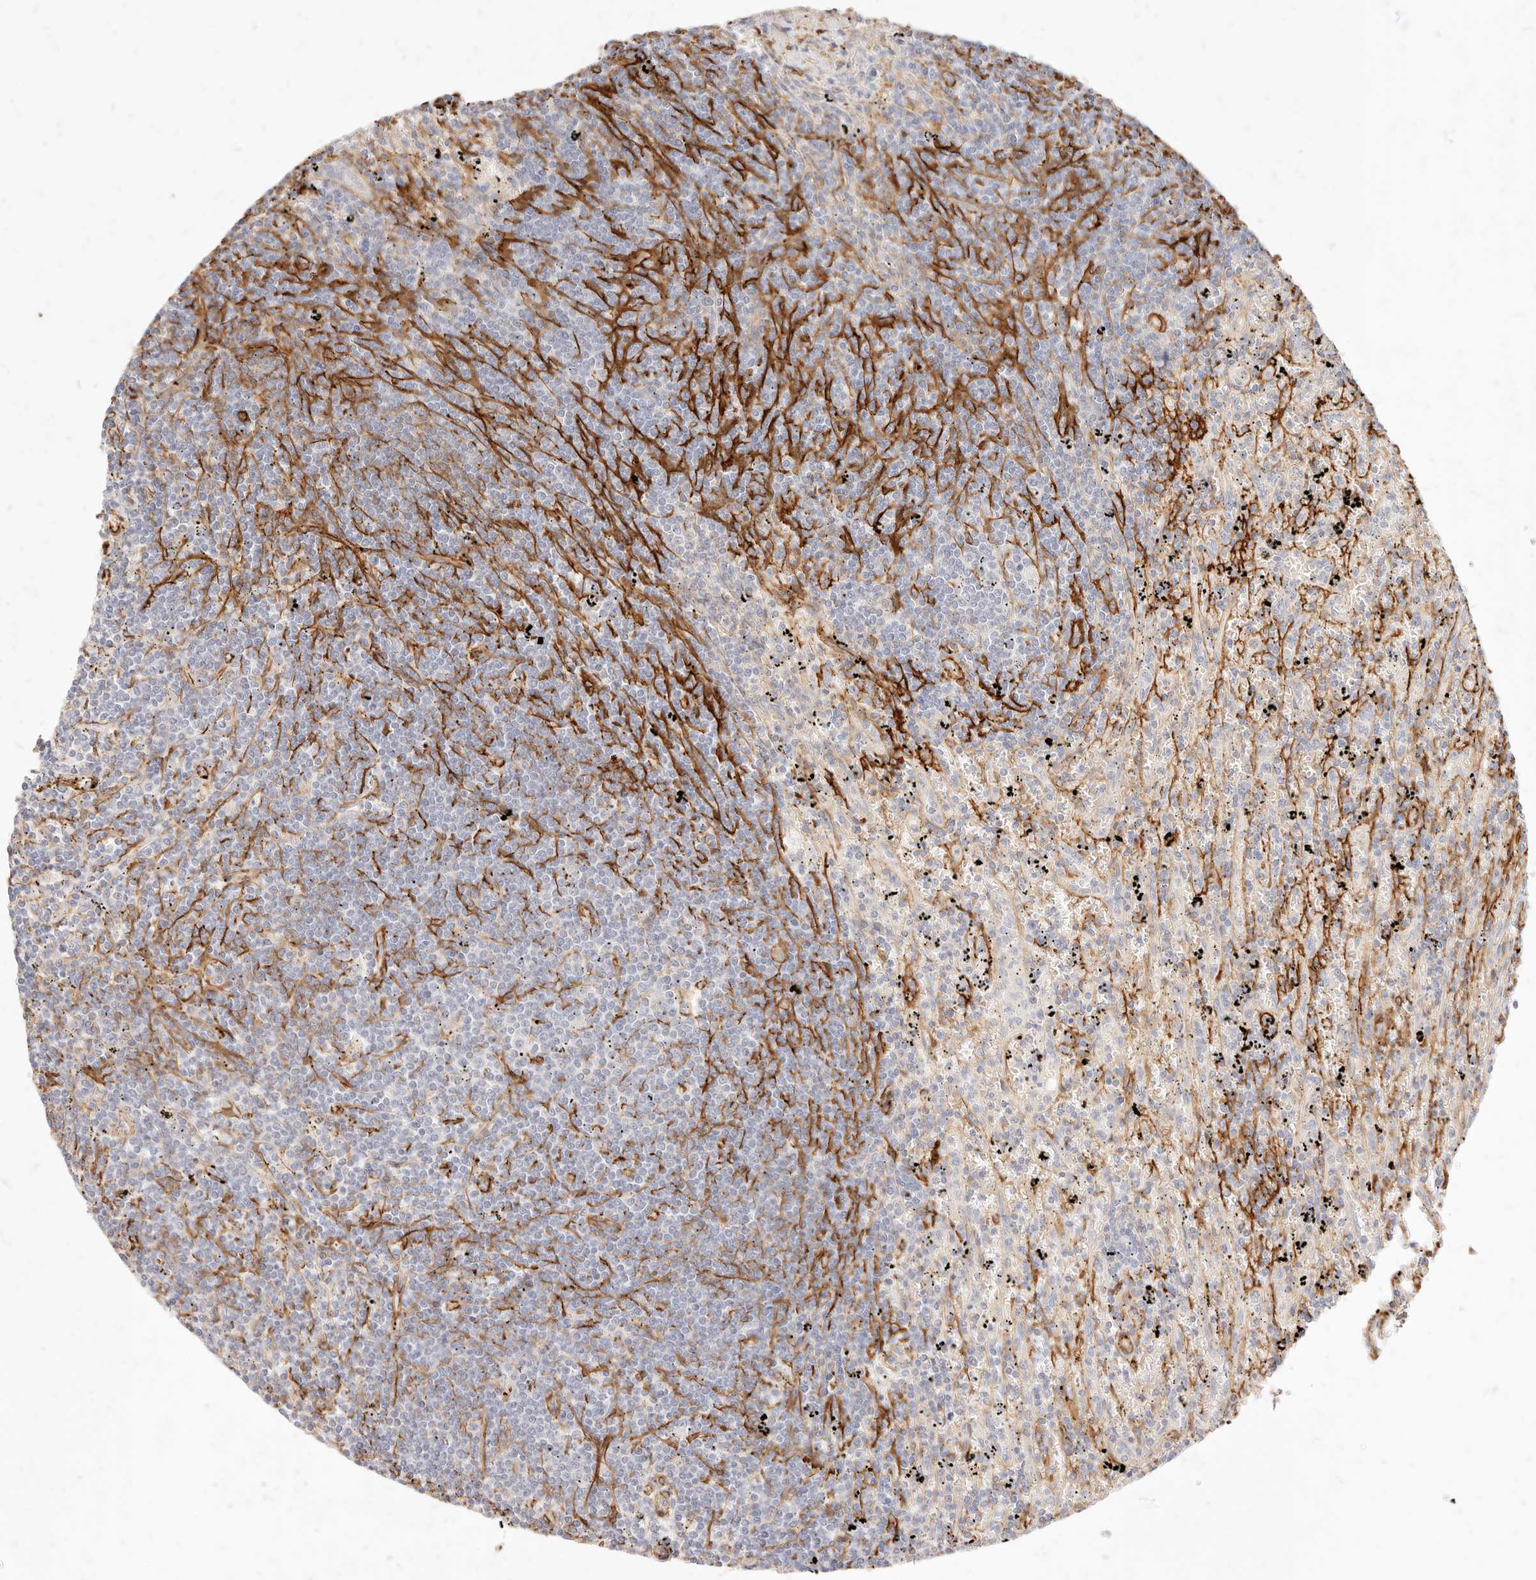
{"staining": {"intensity": "negative", "quantity": "none", "location": "none"}, "tissue": "lymphoma", "cell_type": "Tumor cells", "image_type": "cancer", "snomed": [{"axis": "morphology", "description": "Malignant lymphoma, non-Hodgkin's type, Low grade"}, {"axis": "topography", "description": "Spleen"}], "caption": "This image is of lymphoma stained with immunohistochemistry (IHC) to label a protein in brown with the nuclei are counter-stained blue. There is no positivity in tumor cells.", "gene": "TMTC2", "patient": {"sex": "male", "age": 76}}